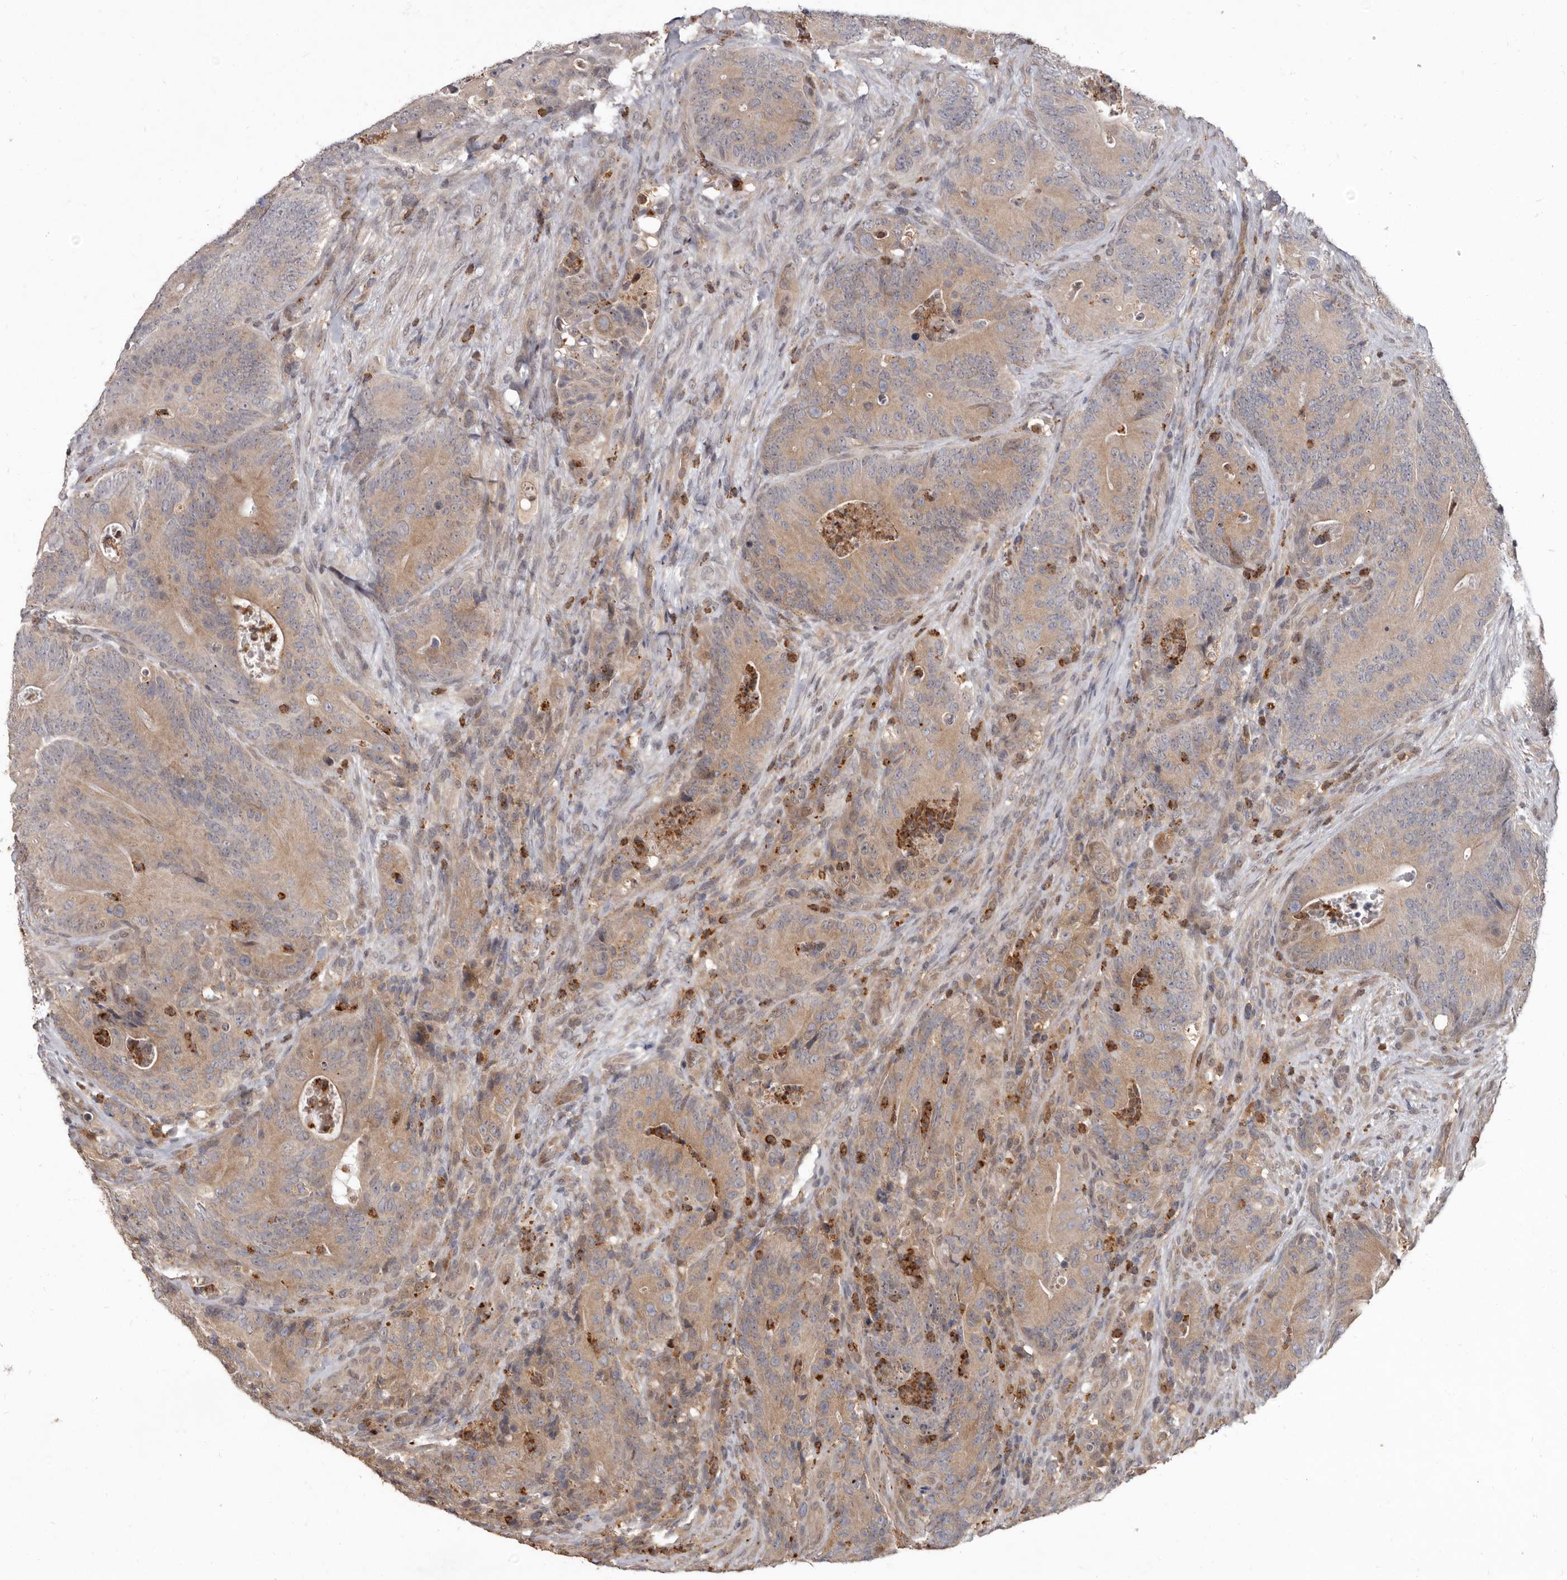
{"staining": {"intensity": "moderate", "quantity": ">75%", "location": "cytoplasmic/membranous"}, "tissue": "colorectal cancer", "cell_type": "Tumor cells", "image_type": "cancer", "snomed": [{"axis": "morphology", "description": "Normal tissue, NOS"}, {"axis": "topography", "description": "Colon"}], "caption": "A photomicrograph of human colorectal cancer stained for a protein demonstrates moderate cytoplasmic/membranous brown staining in tumor cells.", "gene": "ACLY", "patient": {"sex": "female", "age": 82}}